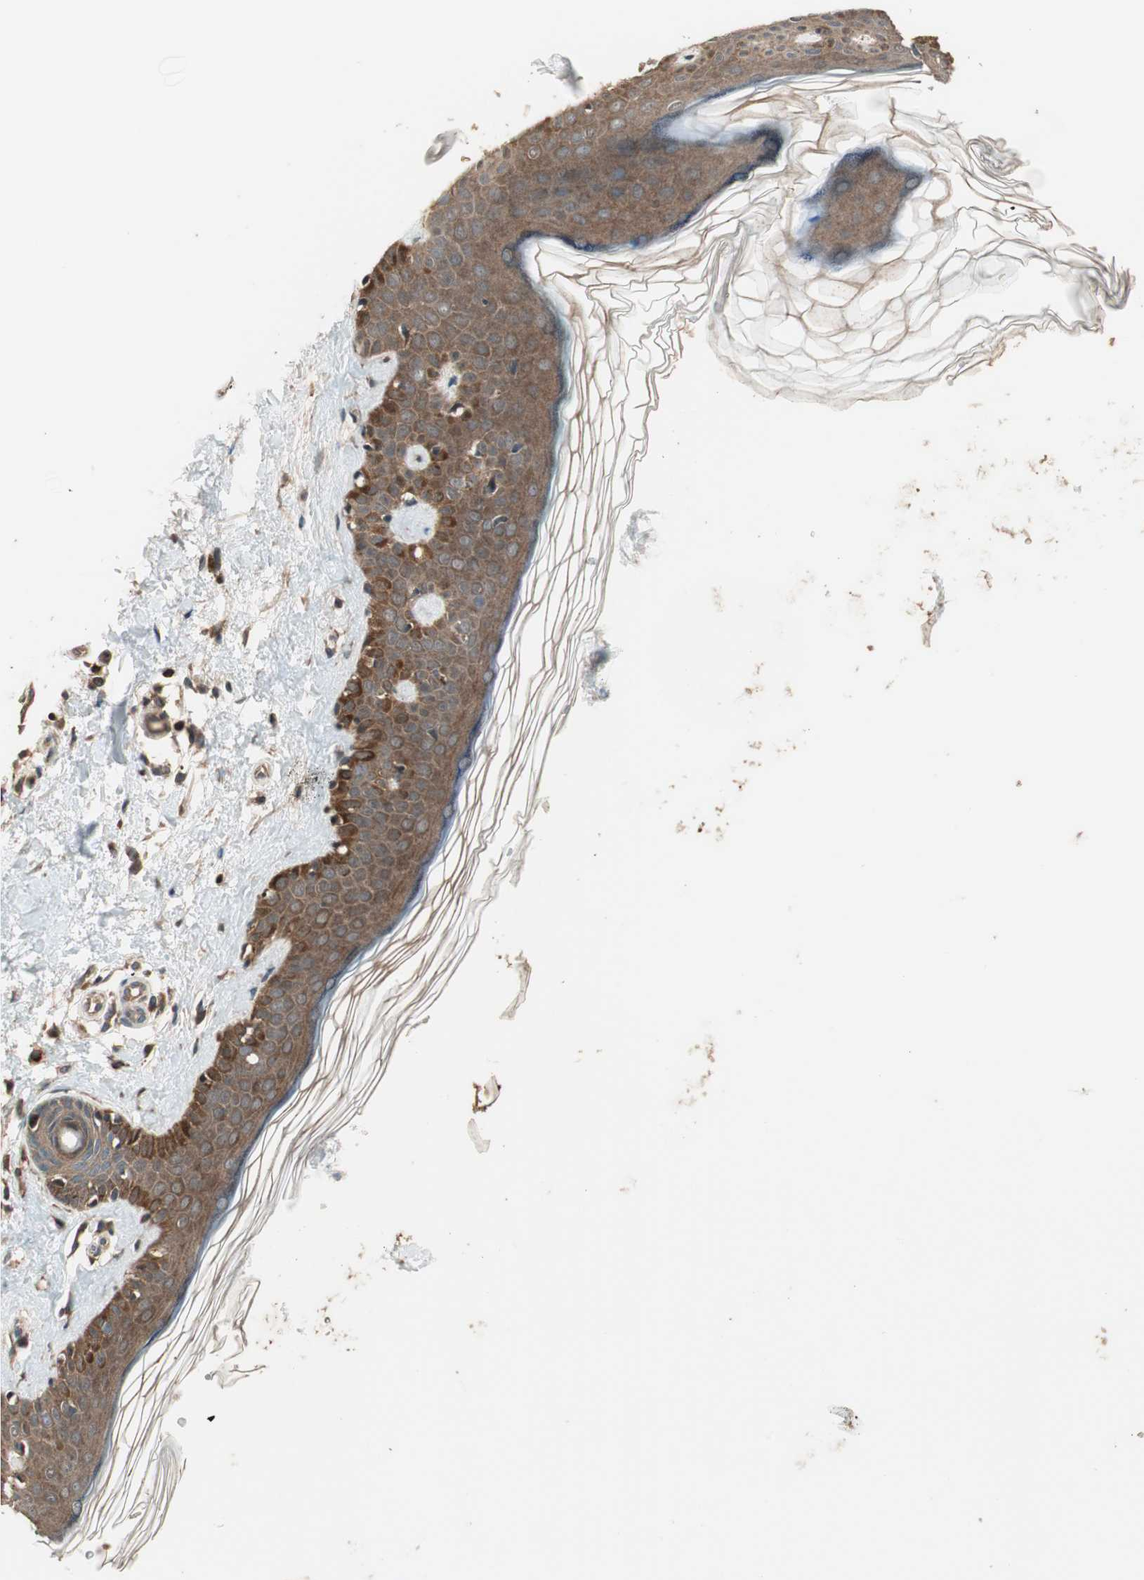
{"staining": {"intensity": "moderate", "quantity": ">75%", "location": "cytoplasmic/membranous"}, "tissue": "skin", "cell_type": "Fibroblasts", "image_type": "normal", "snomed": [{"axis": "morphology", "description": "Normal tissue, NOS"}, {"axis": "topography", "description": "Skin"}], "caption": "A photomicrograph of skin stained for a protein shows moderate cytoplasmic/membranous brown staining in fibroblasts. (Brightfield microscopy of DAB IHC at high magnification).", "gene": "CNOT4", "patient": {"sex": "male", "age": 67}}